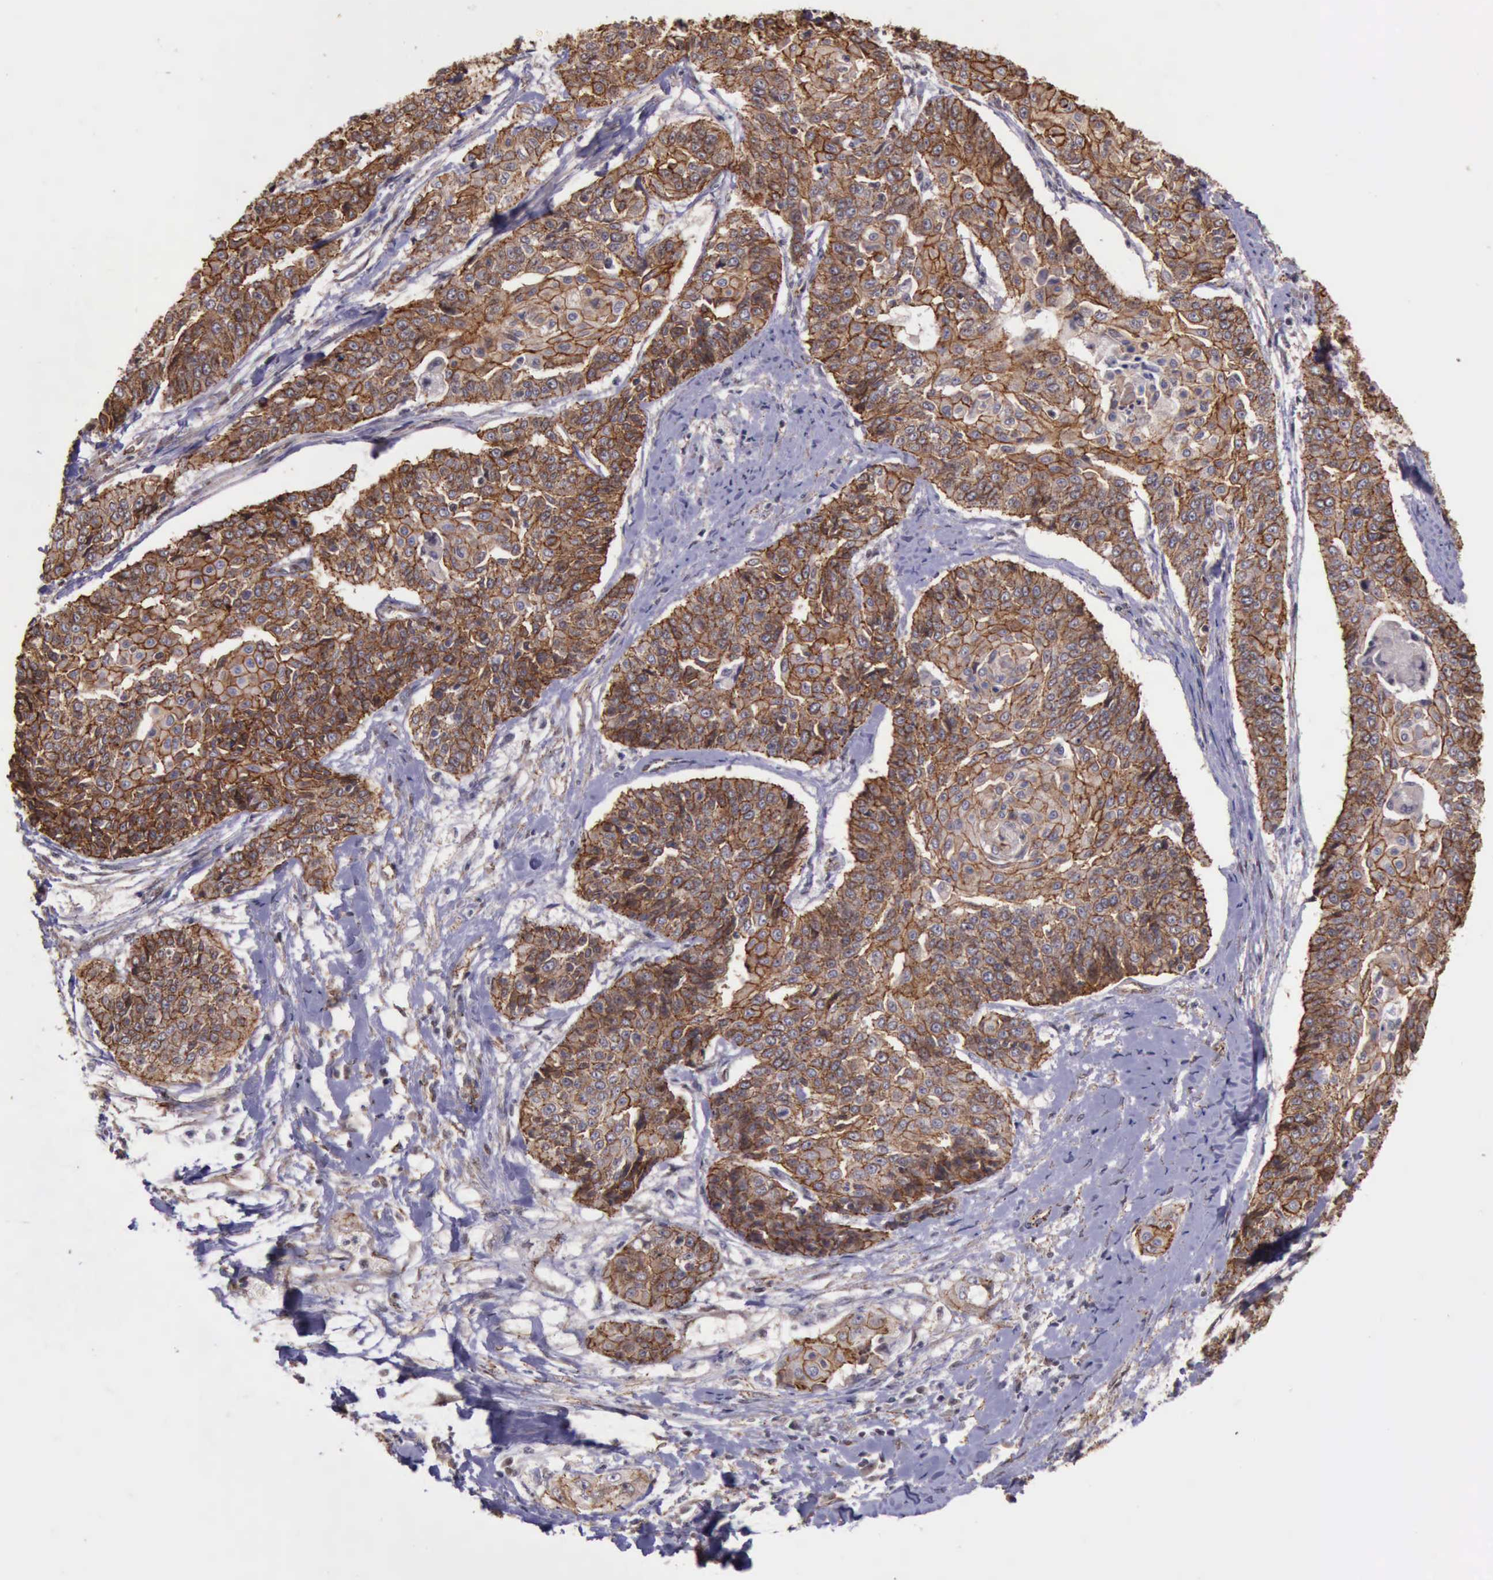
{"staining": {"intensity": "moderate", "quantity": ">75%", "location": "cytoplasmic/membranous"}, "tissue": "cervical cancer", "cell_type": "Tumor cells", "image_type": "cancer", "snomed": [{"axis": "morphology", "description": "Squamous cell carcinoma, NOS"}, {"axis": "topography", "description": "Cervix"}], "caption": "High-power microscopy captured an IHC image of cervical squamous cell carcinoma, revealing moderate cytoplasmic/membranous expression in approximately >75% of tumor cells. The protein of interest is stained brown, and the nuclei are stained in blue (DAB (3,3'-diaminobenzidine) IHC with brightfield microscopy, high magnification).", "gene": "CTNNB1", "patient": {"sex": "female", "age": 64}}